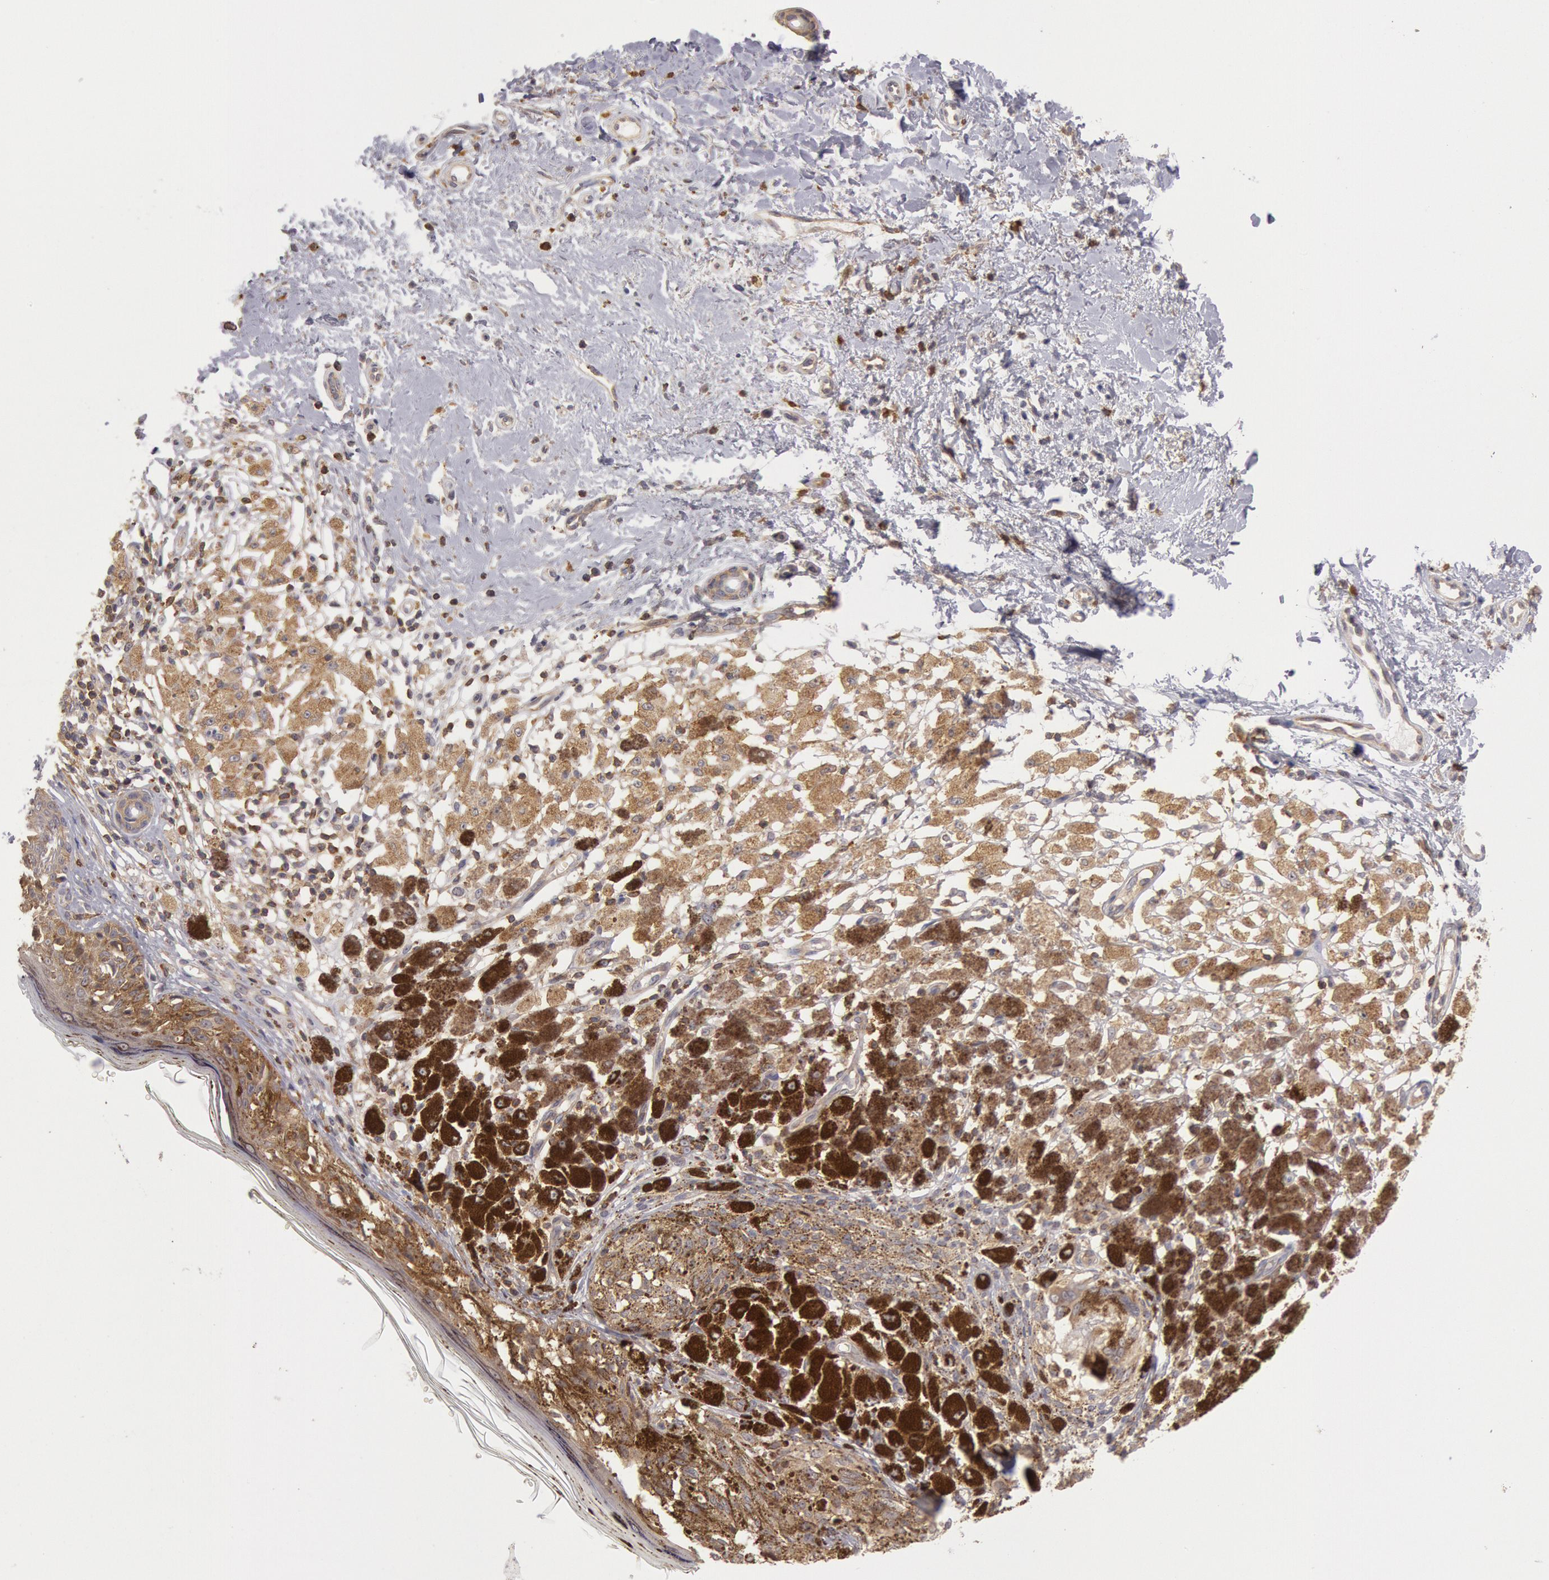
{"staining": {"intensity": "moderate", "quantity": ">75%", "location": "cytoplasmic/membranous"}, "tissue": "melanoma", "cell_type": "Tumor cells", "image_type": "cancer", "snomed": [{"axis": "morphology", "description": "Malignant melanoma, NOS"}, {"axis": "topography", "description": "Skin"}], "caption": "DAB (3,3'-diaminobenzidine) immunohistochemical staining of malignant melanoma reveals moderate cytoplasmic/membranous protein positivity in about >75% of tumor cells.", "gene": "NMT2", "patient": {"sex": "male", "age": 88}}